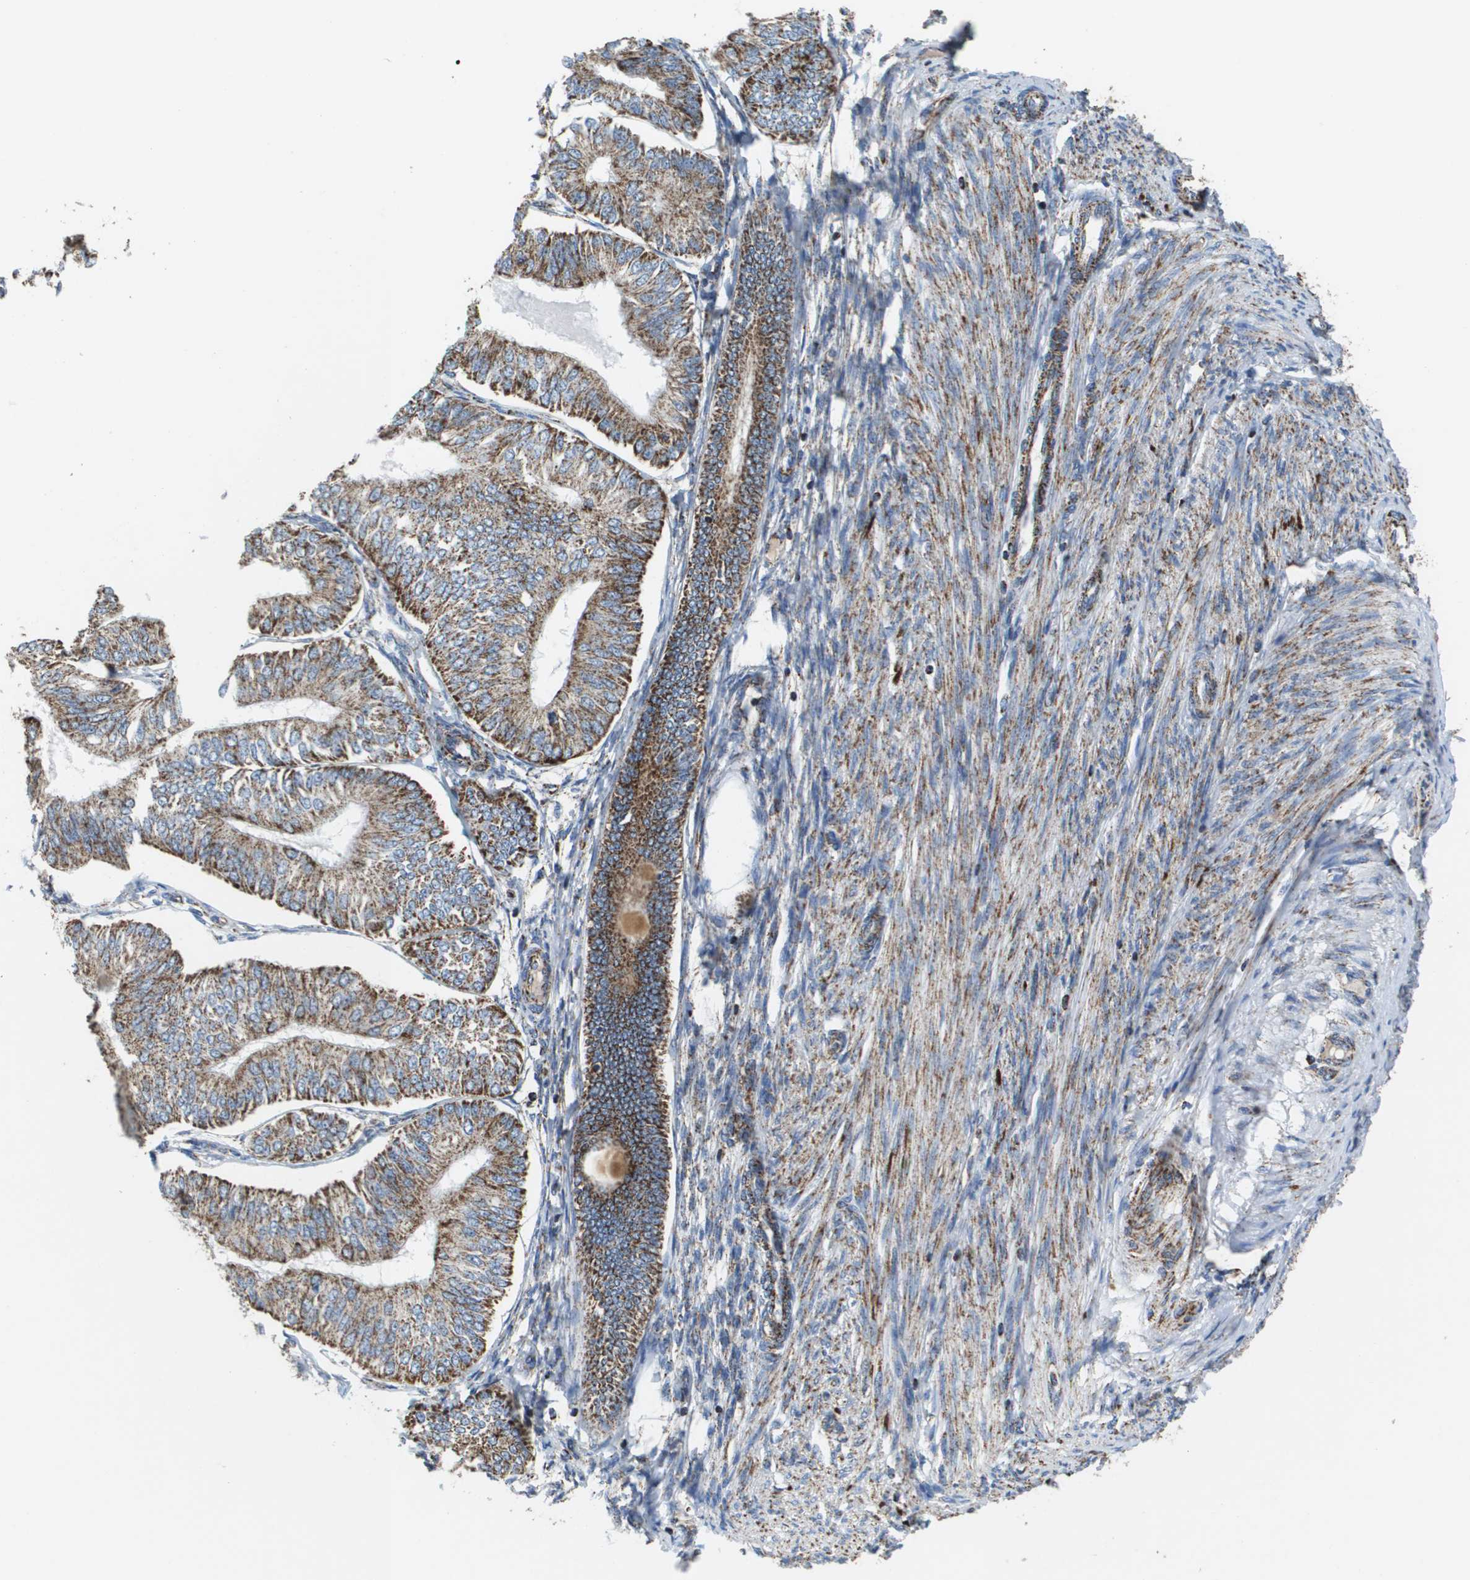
{"staining": {"intensity": "strong", "quantity": ">75%", "location": "cytoplasmic/membranous"}, "tissue": "endometrial cancer", "cell_type": "Tumor cells", "image_type": "cancer", "snomed": [{"axis": "morphology", "description": "Adenocarcinoma, NOS"}, {"axis": "topography", "description": "Endometrium"}], "caption": "High-magnification brightfield microscopy of endometrial cancer stained with DAB (3,3'-diaminobenzidine) (brown) and counterstained with hematoxylin (blue). tumor cells exhibit strong cytoplasmic/membranous staining is identified in about>75% of cells.", "gene": "ATP5F1B", "patient": {"sex": "female", "age": 58}}